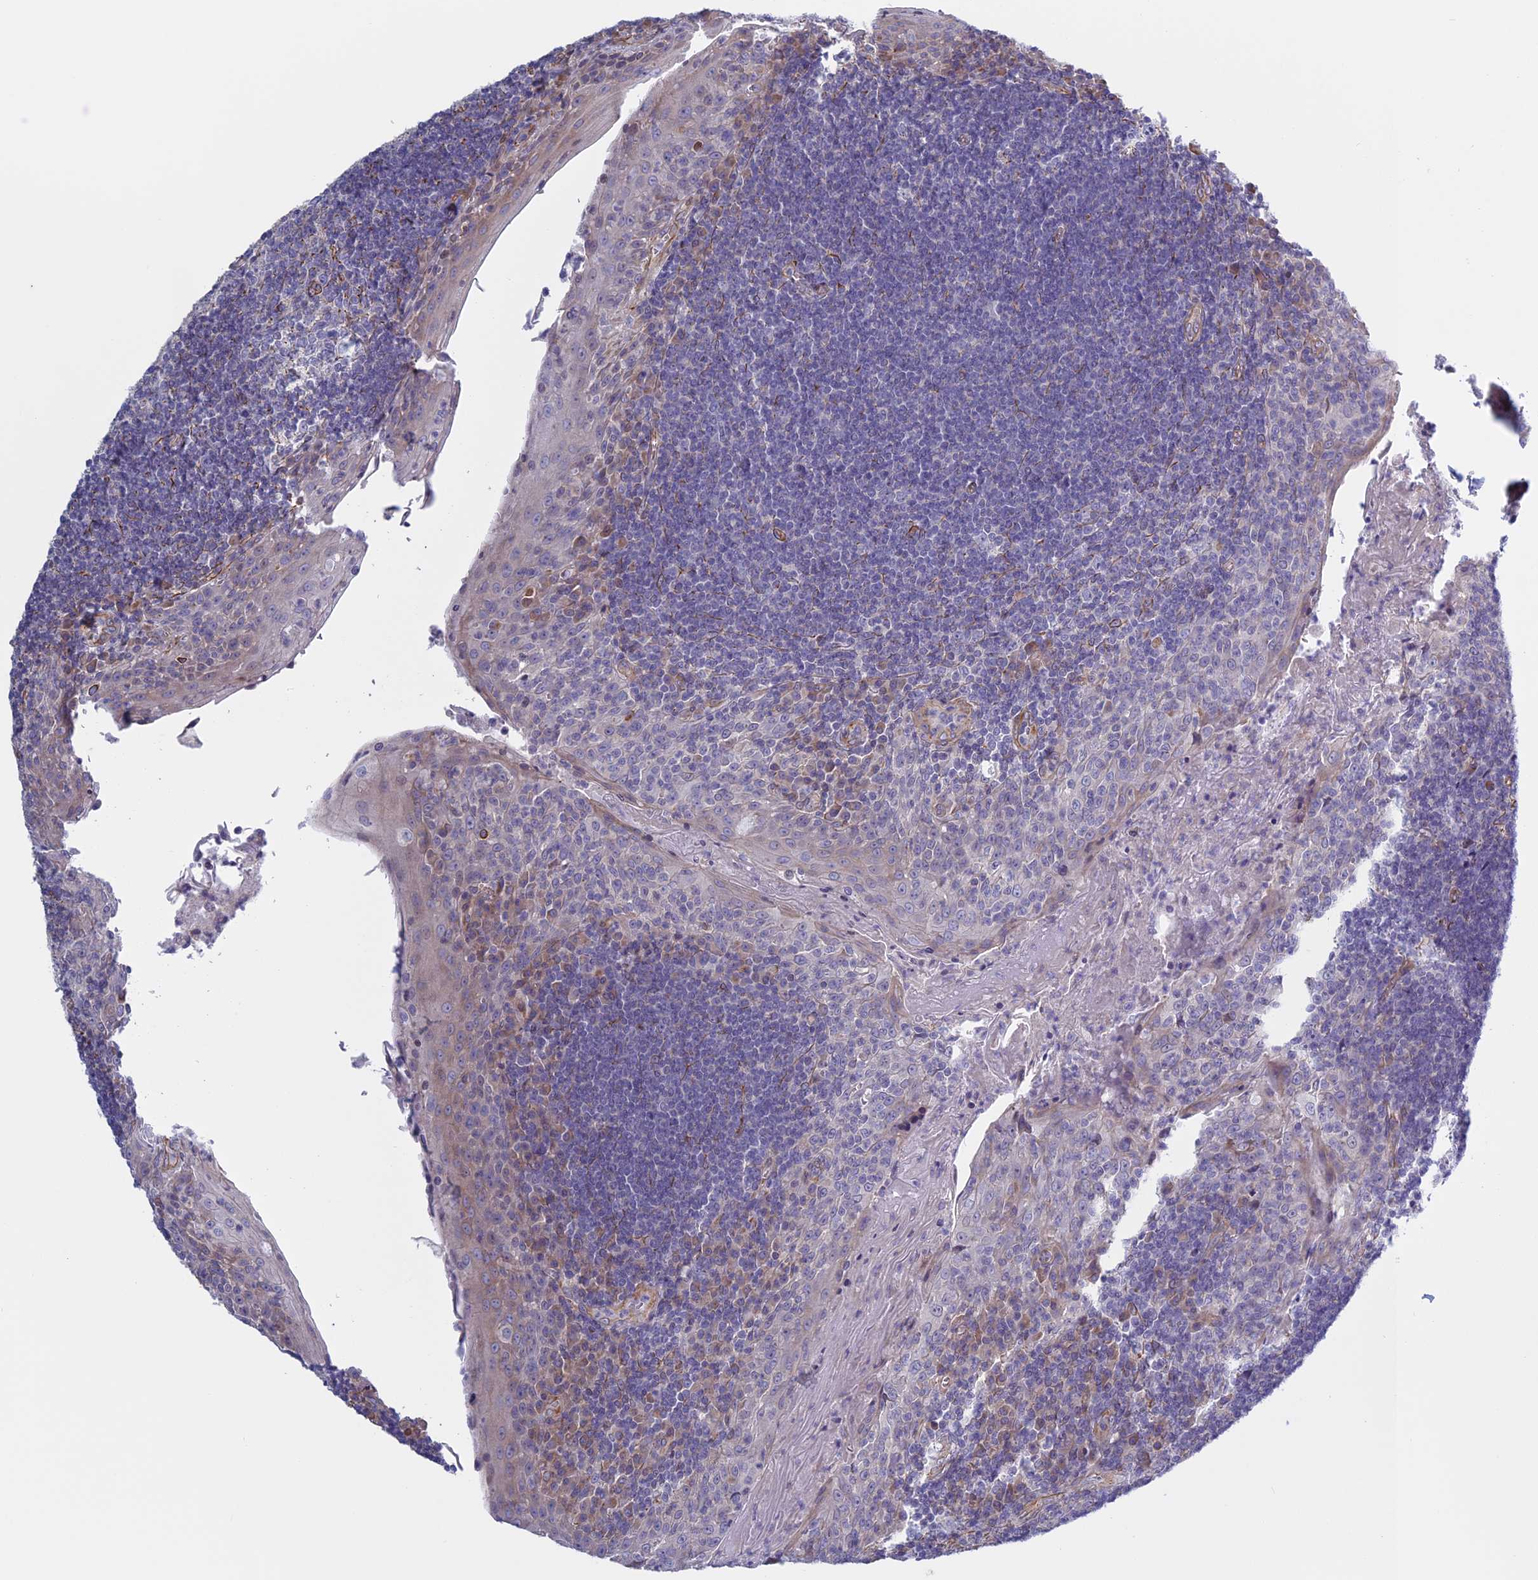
{"staining": {"intensity": "negative", "quantity": "none", "location": "none"}, "tissue": "tonsil", "cell_type": "Germinal center cells", "image_type": "normal", "snomed": [{"axis": "morphology", "description": "Normal tissue, NOS"}, {"axis": "topography", "description": "Tonsil"}], "caption": "Immunohistochemistry (IHC) image of unremarkable tonsil stained for a protein (brown), which shows no expression in germinal center cells. The staining was performed using DAB to visualize the protein expression in brown, while the nuclei were stained in blue with hematoxylin (Magnification: 20x).", "gene": "BCL2L10", "patient": {"sex": "male", "age": 27}}